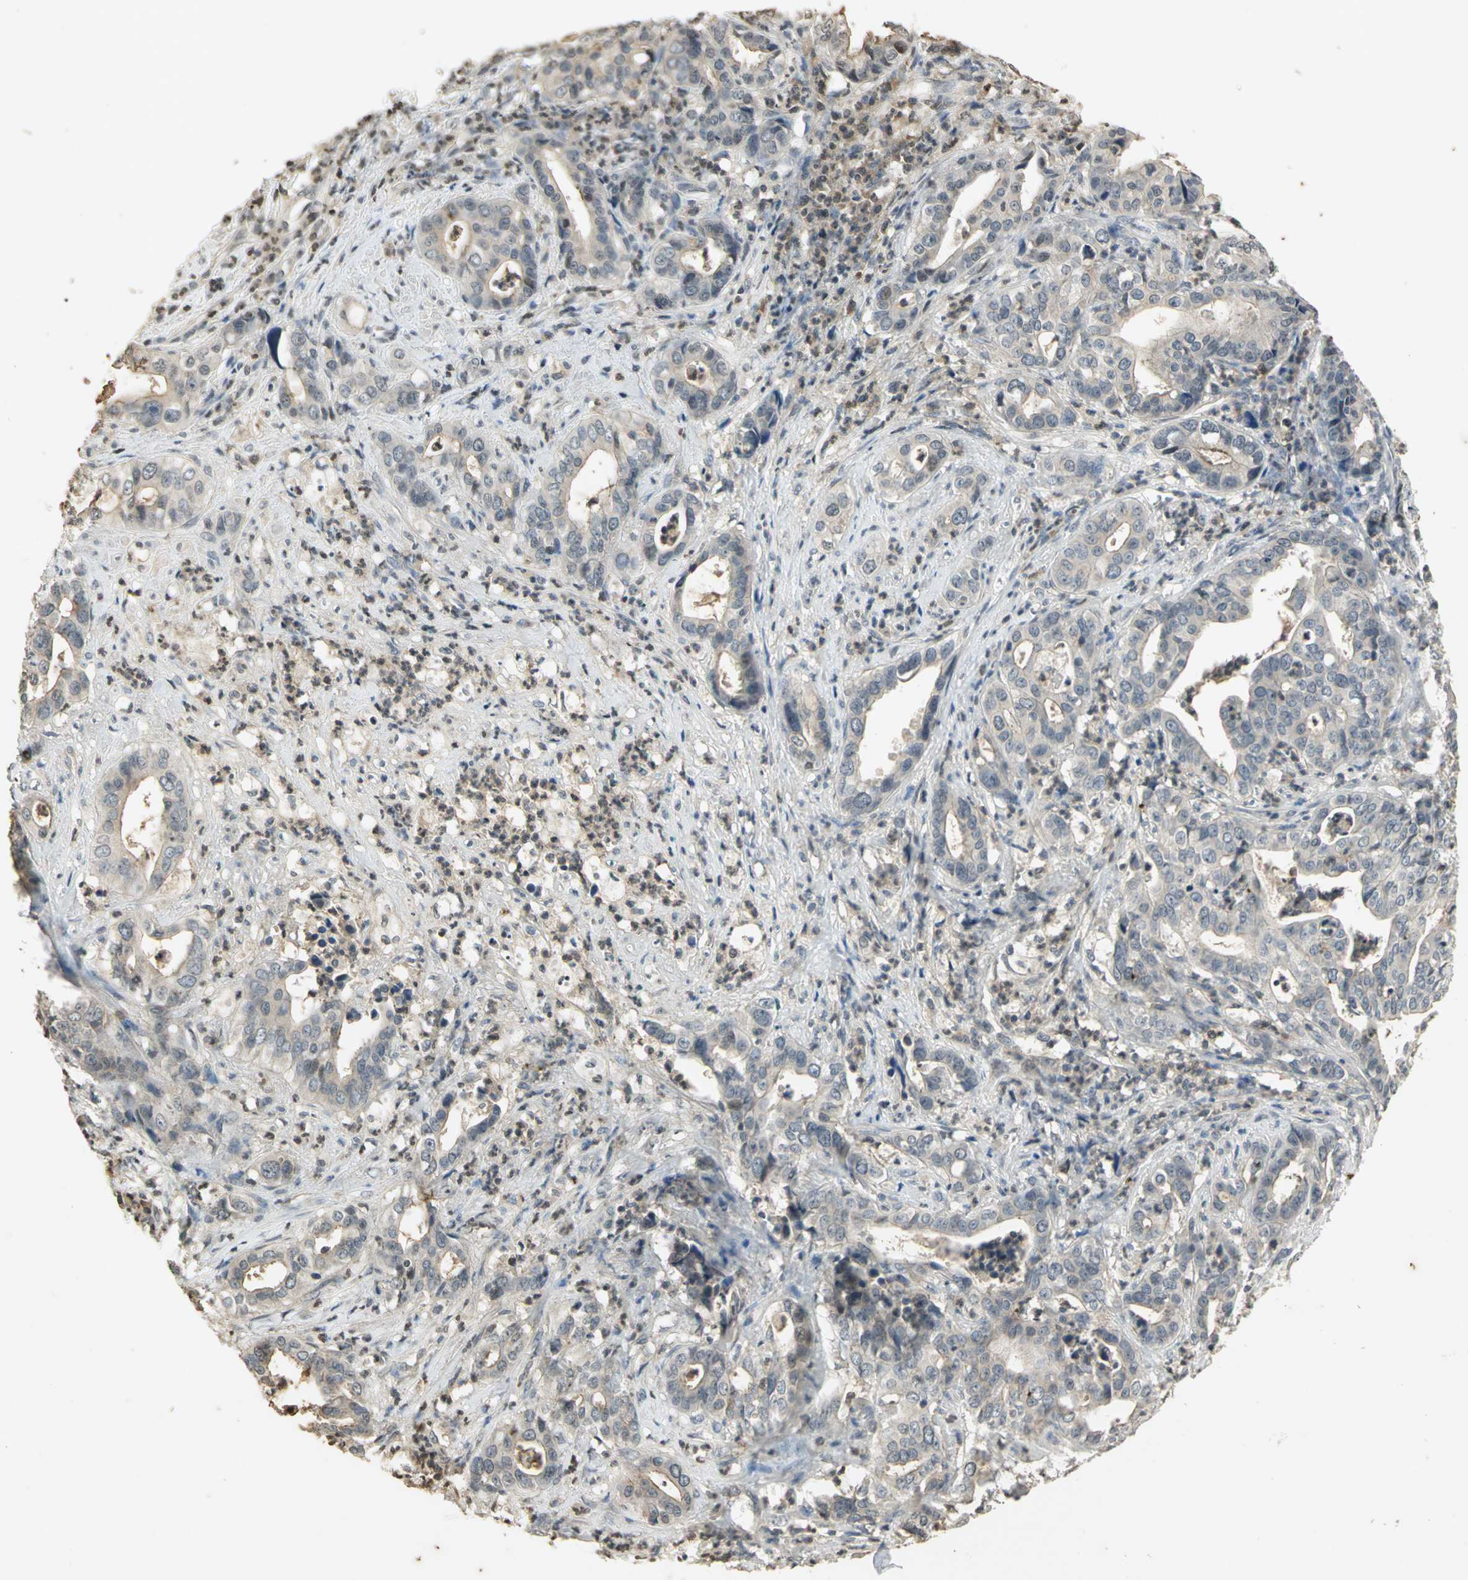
{"staining": {"intensity": "negative", "quantity": "none", "location": "none"}, "tissue": "liver cancer", "cell_type": "Tumor cells", "image_type": "cancer", "snomed": [{"axis": "morphology", "description": "Cholangiocarcinoma"}, {"axis": "topography", "description": "Liver"}], "caption": "Immunohistochemical staining of human liver cholangiocarcinoma exhibits no significant positivity in tumor cells.", "gene": "IL16", "patient": {"sex": "female", "age": 61}}